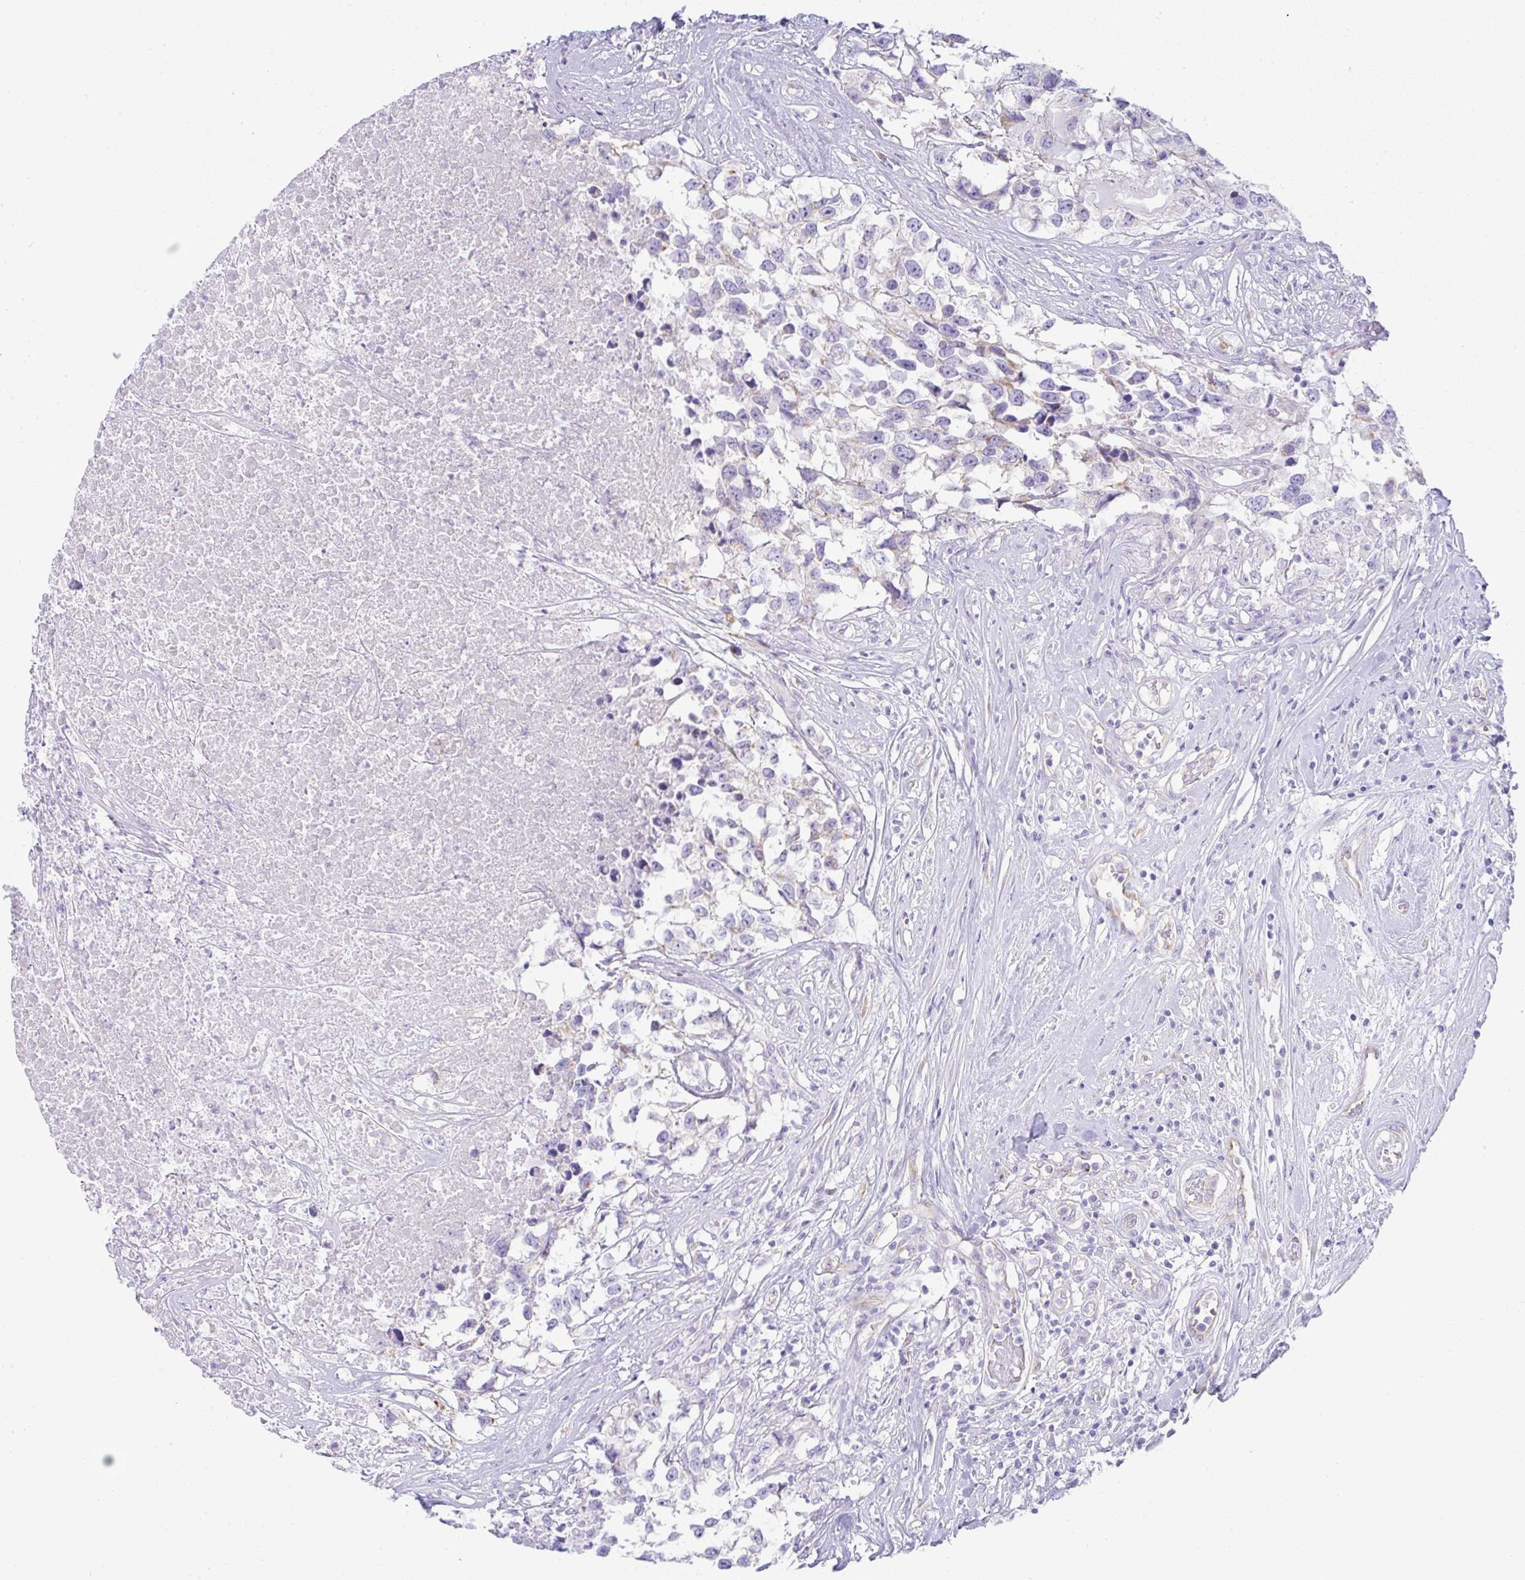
{"staining": {"intensity": "weak", "quantity": "<25%", "location": "cytoplasmic/membranous"}, "tissue": "testis cancer", "cell_type": "Tumor cells", "image_type": "cancer", "snomed": [{"axis": "morphology", "description": "Carcinoma, Embryonal, NOS"}, {"axis": "topography", "description": "Testis"}], "caption": "Histopathology image shows no protein positivity in tumor cells of testis cancer (embryonal carcinoma) tissue. (DAB (3,3'-diaminobenzidine) immunohistochemistry (IHC), high magnification).", "gene": "FAM177A1", "patient": {"sex": "male", "age": 83}}